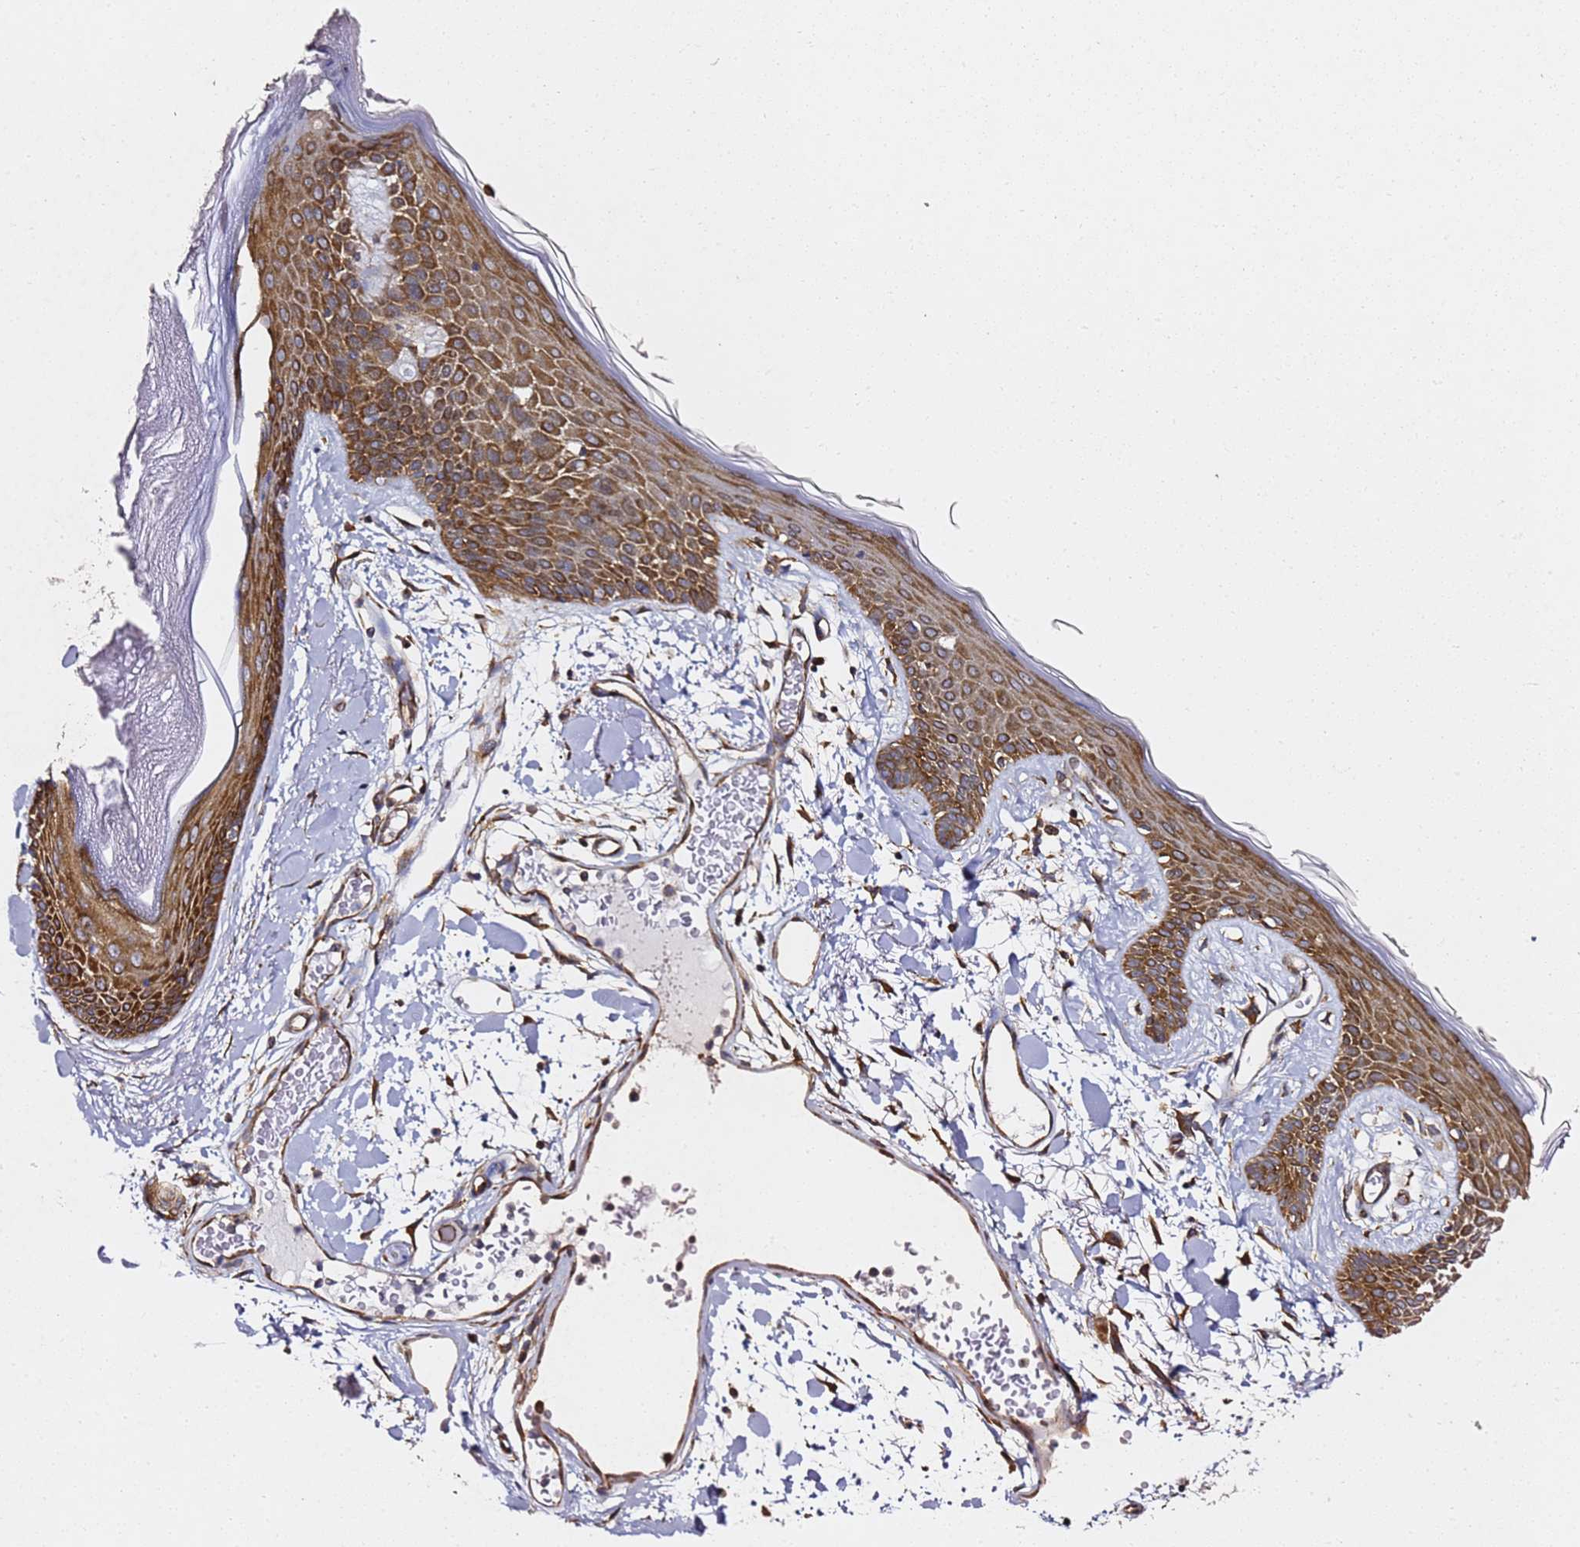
{"staining": {"intensity": "moderate", "quantity": ">75%", "location": "cytoplasmic/membranous"}, "tissue": "skin", "cell_type": "Fibroblasts", "image_type": "normal", "snomed": [{"axis": "morphology", "description": "Normal tissue, NOS"}, {"axis": "topography", "description": "Skin"}], "caption": "Unremarkable skin exhibits moderate cytoplasmic/membranous expression in about >75% of fibroblasts Nuclei are stained in blue..", "gene": "TPST1", "patient": {"sex": "male", "age": 79}}